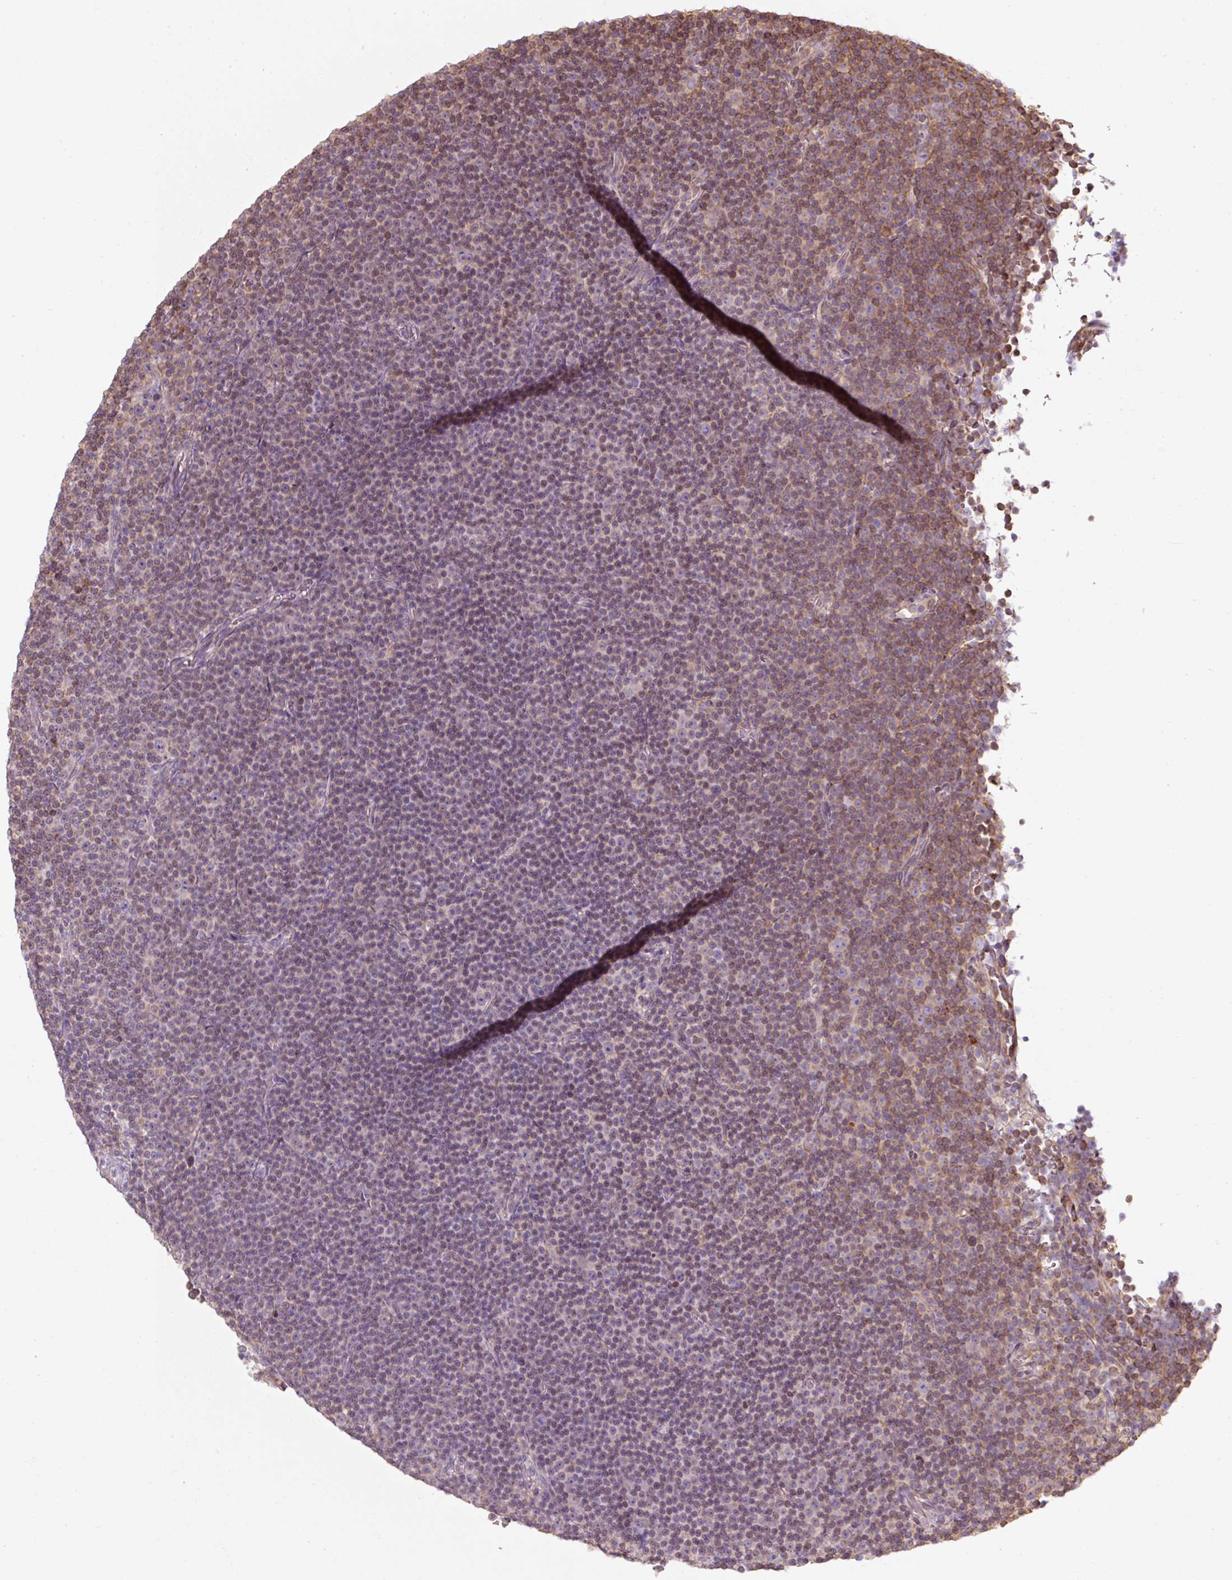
{"staining": {"intensity": "moderate", "quantity": "25%-75%", "location": "cytoplasmic/membranous,nuclear"}, "tissue": "lymphoma", "cell_type": "Tumor cells", "image_type": "cancer", "snomed": [{"axis": "morphology", "description": "Malignant lymphoma, non-Hodgkin's type, Low grade"}, {"axis": "topography", "description": "Lymph node"}], "caption": "The histopathology image exhibits immunohistochemical staining of lymphoma. There is moderate cytoplasmic/membranous and nuclear staining is seen in about 25%-75% of tumor cells.", "gene": "PRKCSH", "patient": {"sex": "female", "age": 67}}